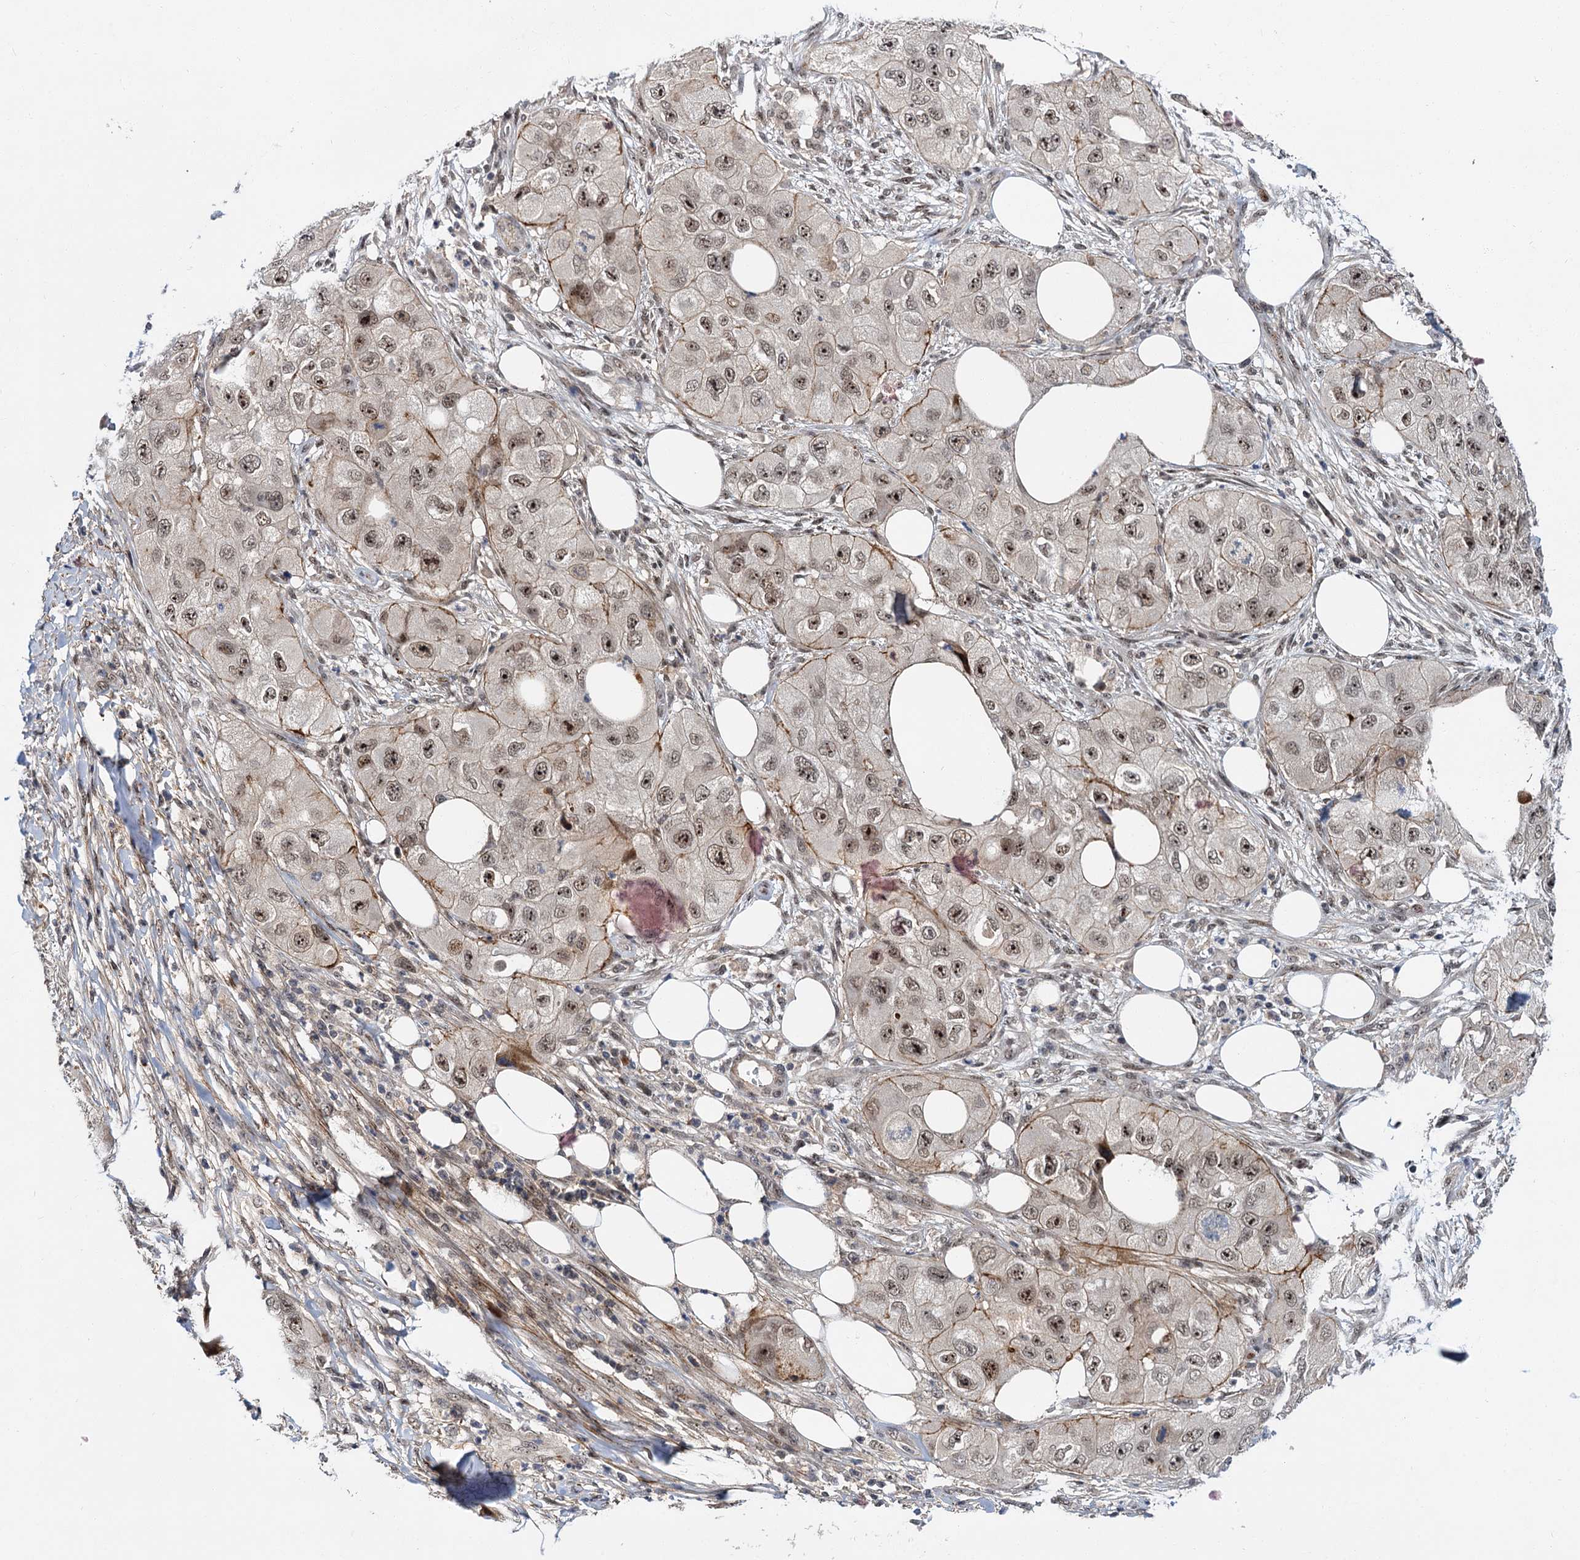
{"staining": {"intensity": "moderate", "quantity": ">75%", "location": "nuclear"}, "tissue": "skin cancer", "cell_type": "Tumor cells", "image_type": "cancer", "snomed": [{"axis": "morphology", "description": "Squamous cell carcinoma, NOS"}, {"axis": "topography", "description": "Skin"}, {"axis": "topography", "description": "Subcutis"}], "caption": "Human skin cancer stained with a brown dye demonstrates moderate nuclear positive staining in approximately >75% of tumor cells.", "gene": "MBD6", "patient": {"sex": "male", "age": 73}}